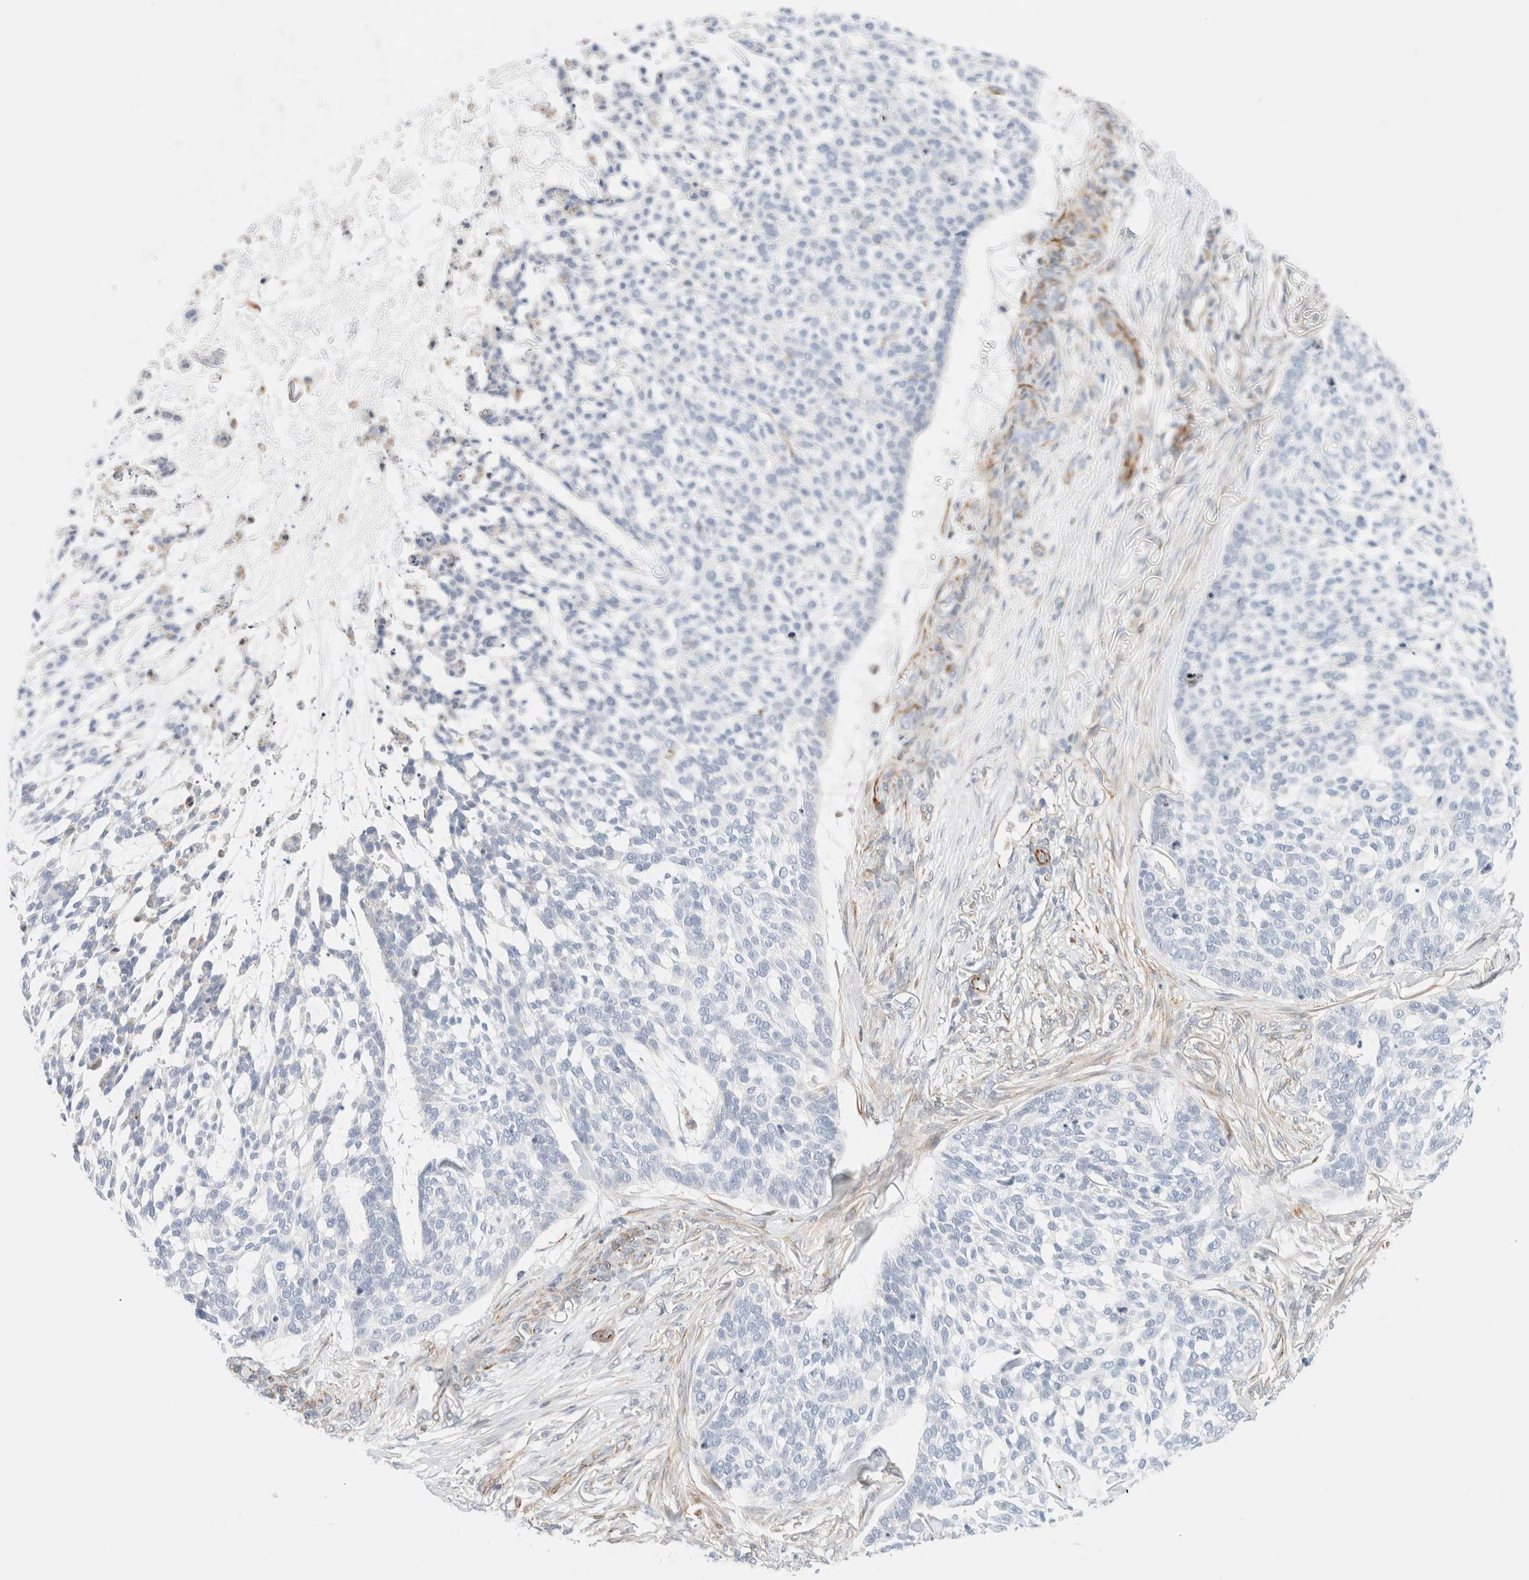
{"staining": {"intensity": "negative", "quantity": "none", "location": "none"}, "tissue": "skin cancer", "cell_type": "Tumor cells", "image_type": "cancer", "snomed": [{"axis": "morphology", "description": "Basal cell carcinoma"}, {"axis": "topography", "description": "Skin"}], "caption": "IHC histopathology image of neoplastic tissue: skin cancer stained with DAB (3,3'-diaminobenzidine) shows no significant protein expression in tumor cells.", "gene": "SLC25A48", "patient": {"sex": "female", "age": 64}}